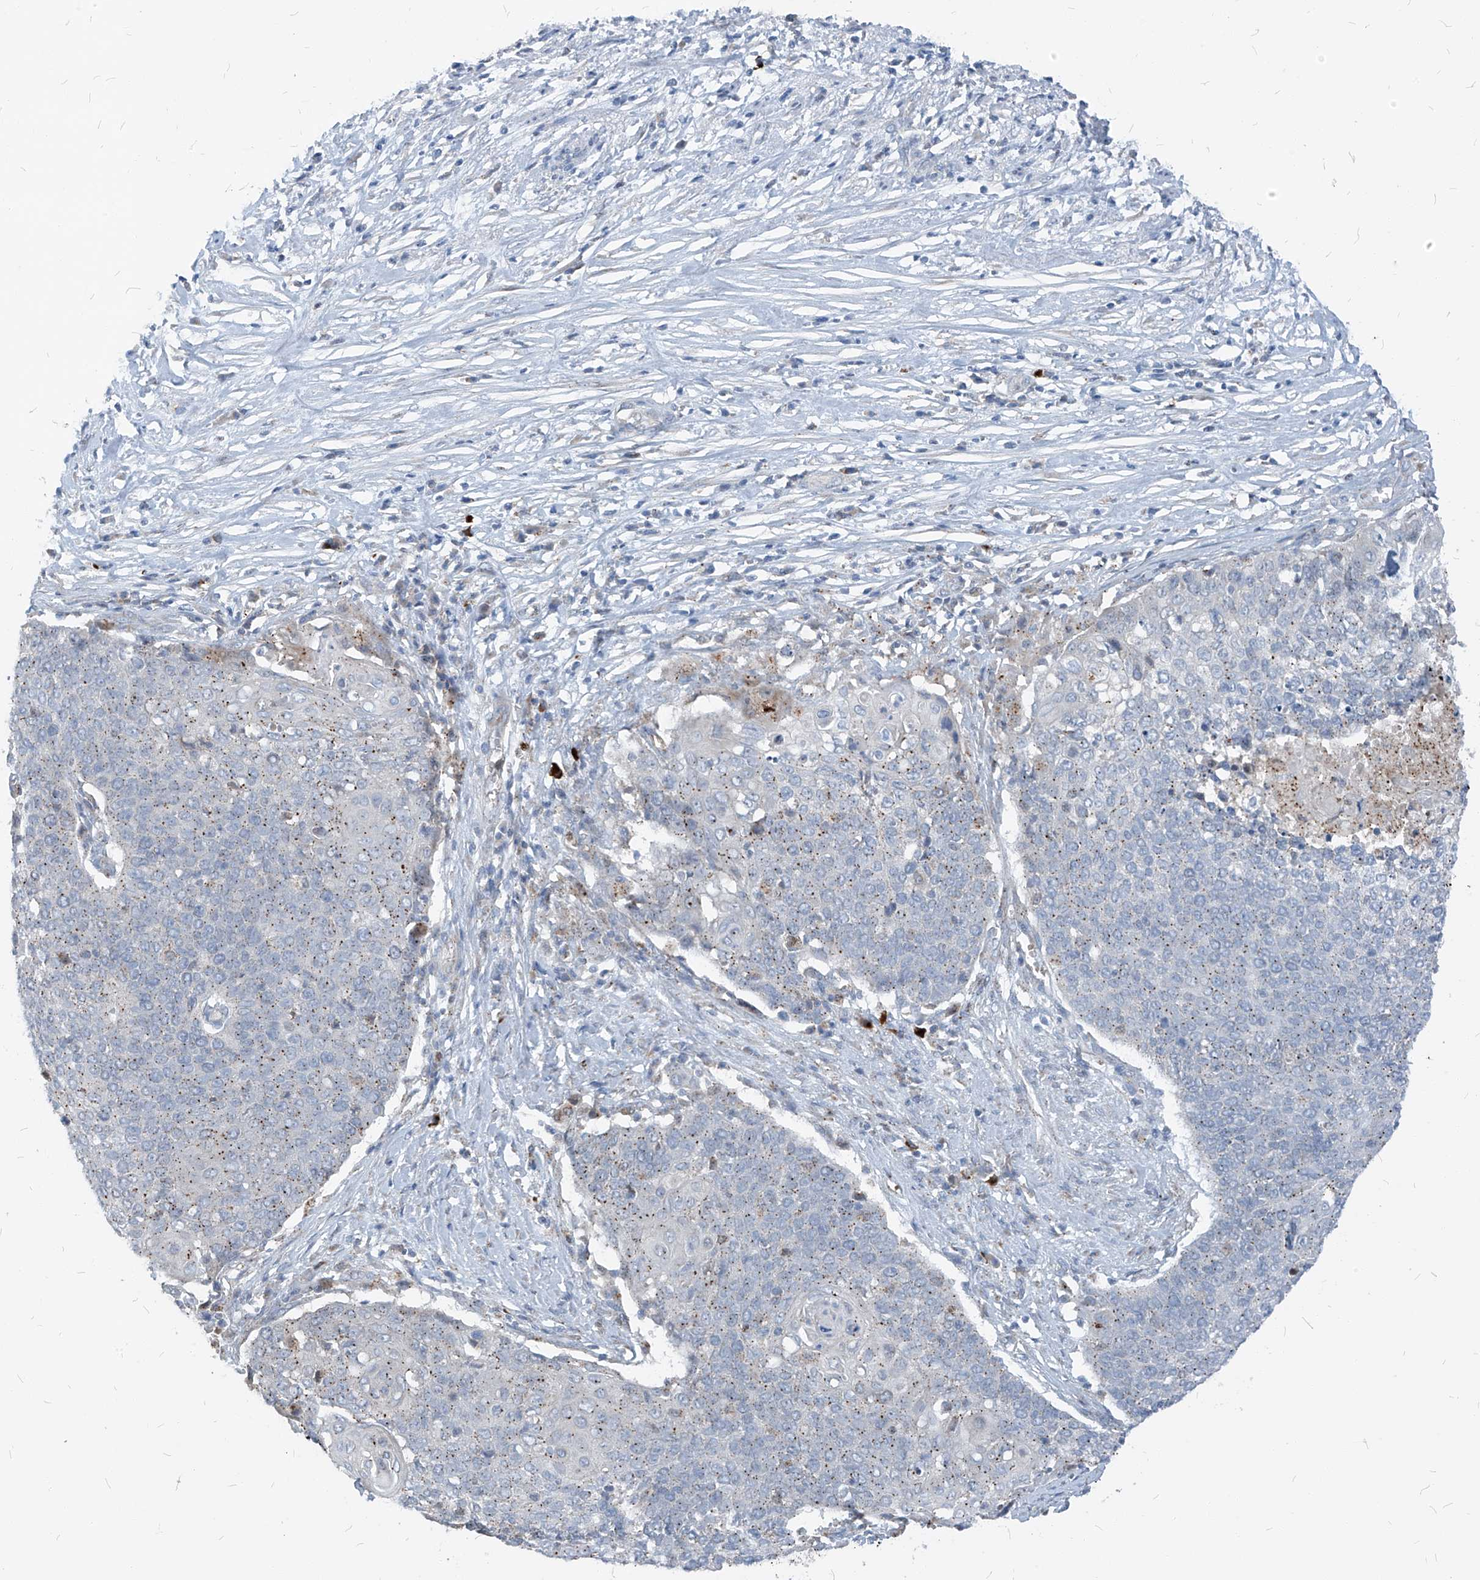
{"staining": {"intensity": "weak", "quantity": "25%-75%", "location": "cytoplasmic/membranous"}, "tissue": "cervical cancer", "cell_type": "Tumor cells", "image_type": "cancer", "snomed": [{"axis": "morphology", "description": "Squamous cell carcinoma, NOS"}, {"axis": "topography", "description": "Cervix"}], "caption": "Squamous cell carcinoma (cervical) was stained to show a protein in brown. There is low levels of weak cytoplasmic/membranous expression in about 25%-75% of tumor cells.", "gene": "CHMP2B", "patient": {"sex": "female", "age": 39}}